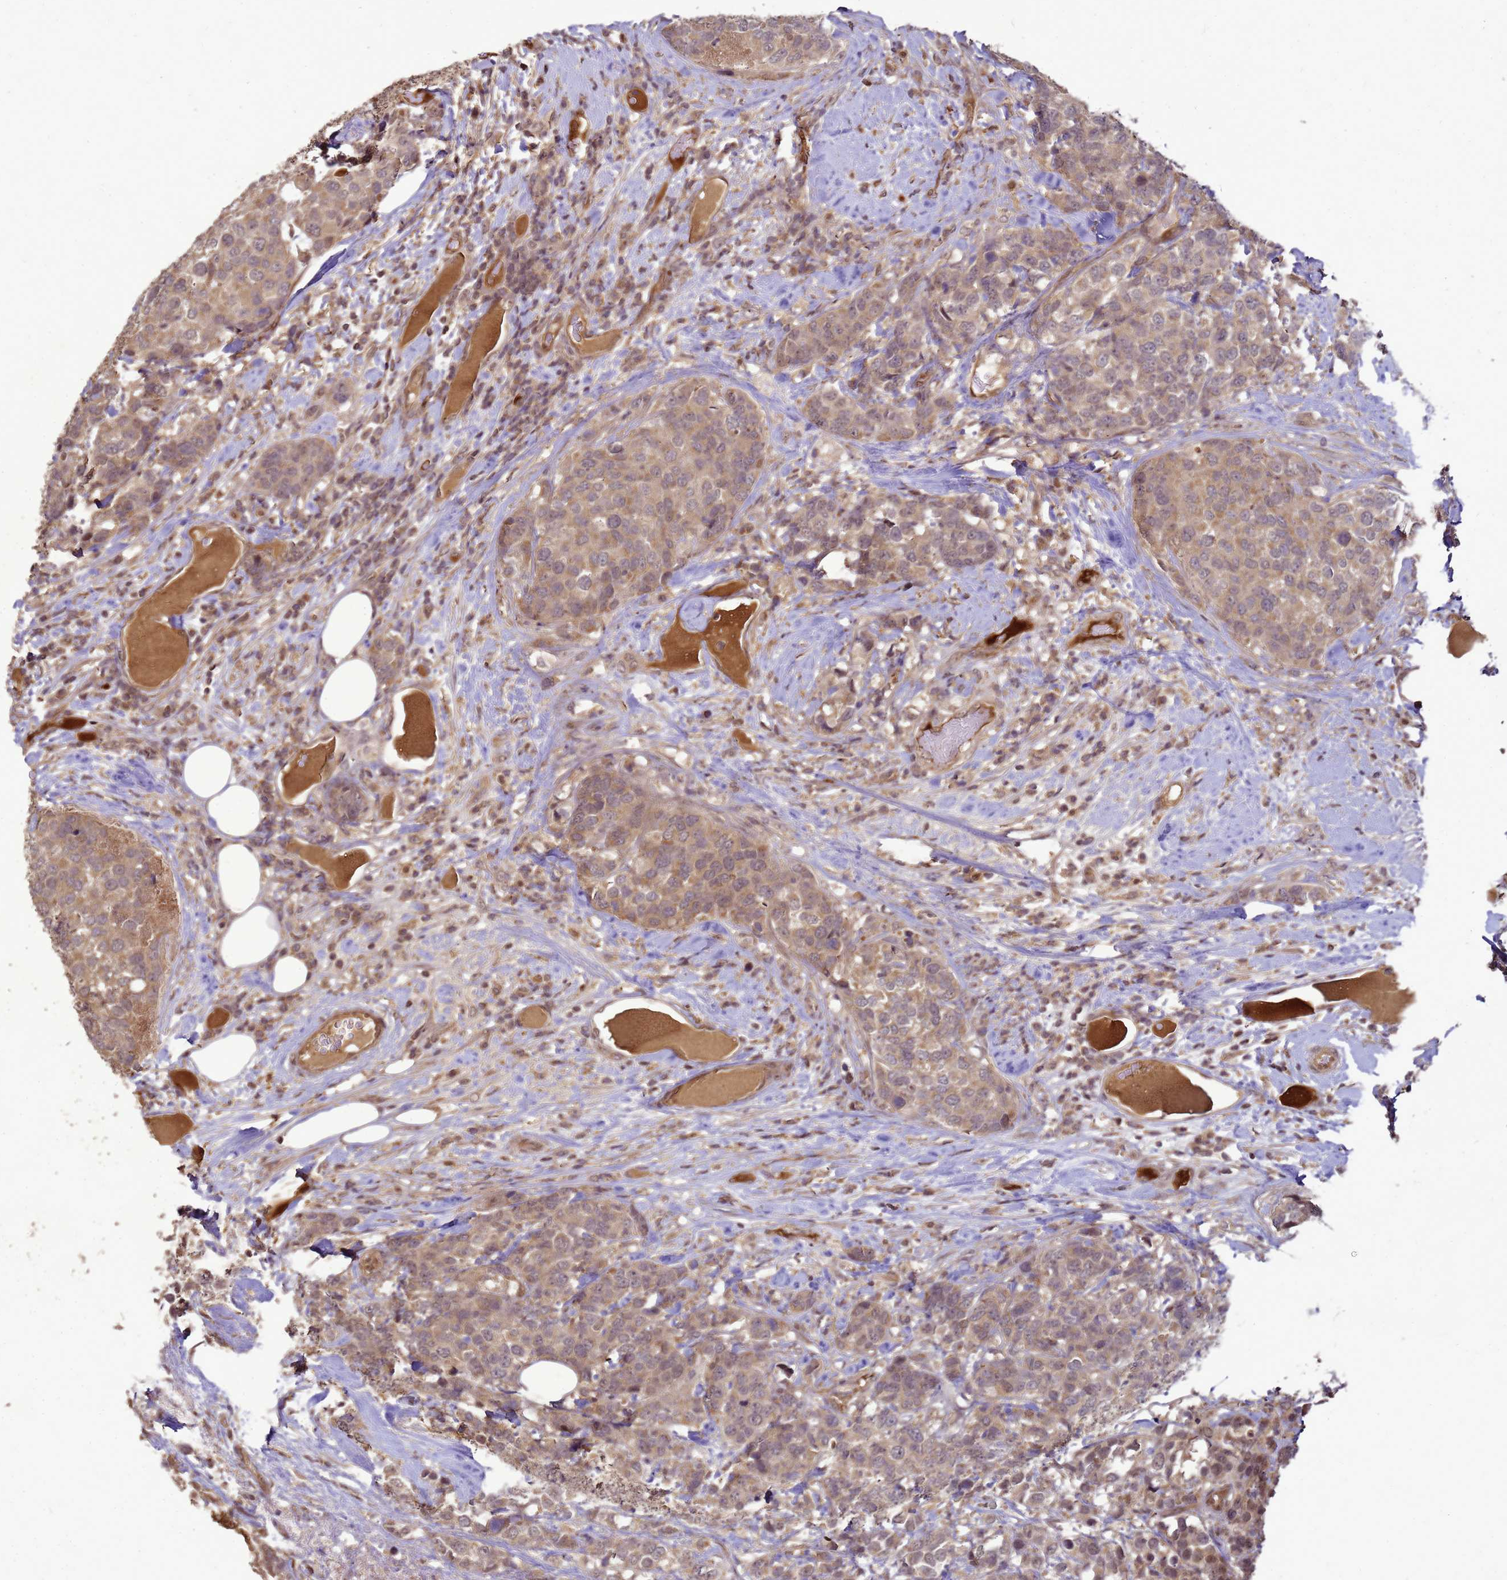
{"staining": {"intensity": "weak", "quantity": ">75%", "location": "cytoplasmic/membranous"}, "tissue": "breast cancer", "cell_type": "Tumor cells", "image_type": "cancer", "snomed": [{"axis": "morphology", "description": "Lobular carcinoma"}, {"axis": "topography", "description": "Breast"}], "caption": "Breast cancer (lobular carcinoma) stained with a protein marker reveals weak staining in tumor cells.", "gene": "CRBN", "patient": {"sex": "female", "age": 59}}